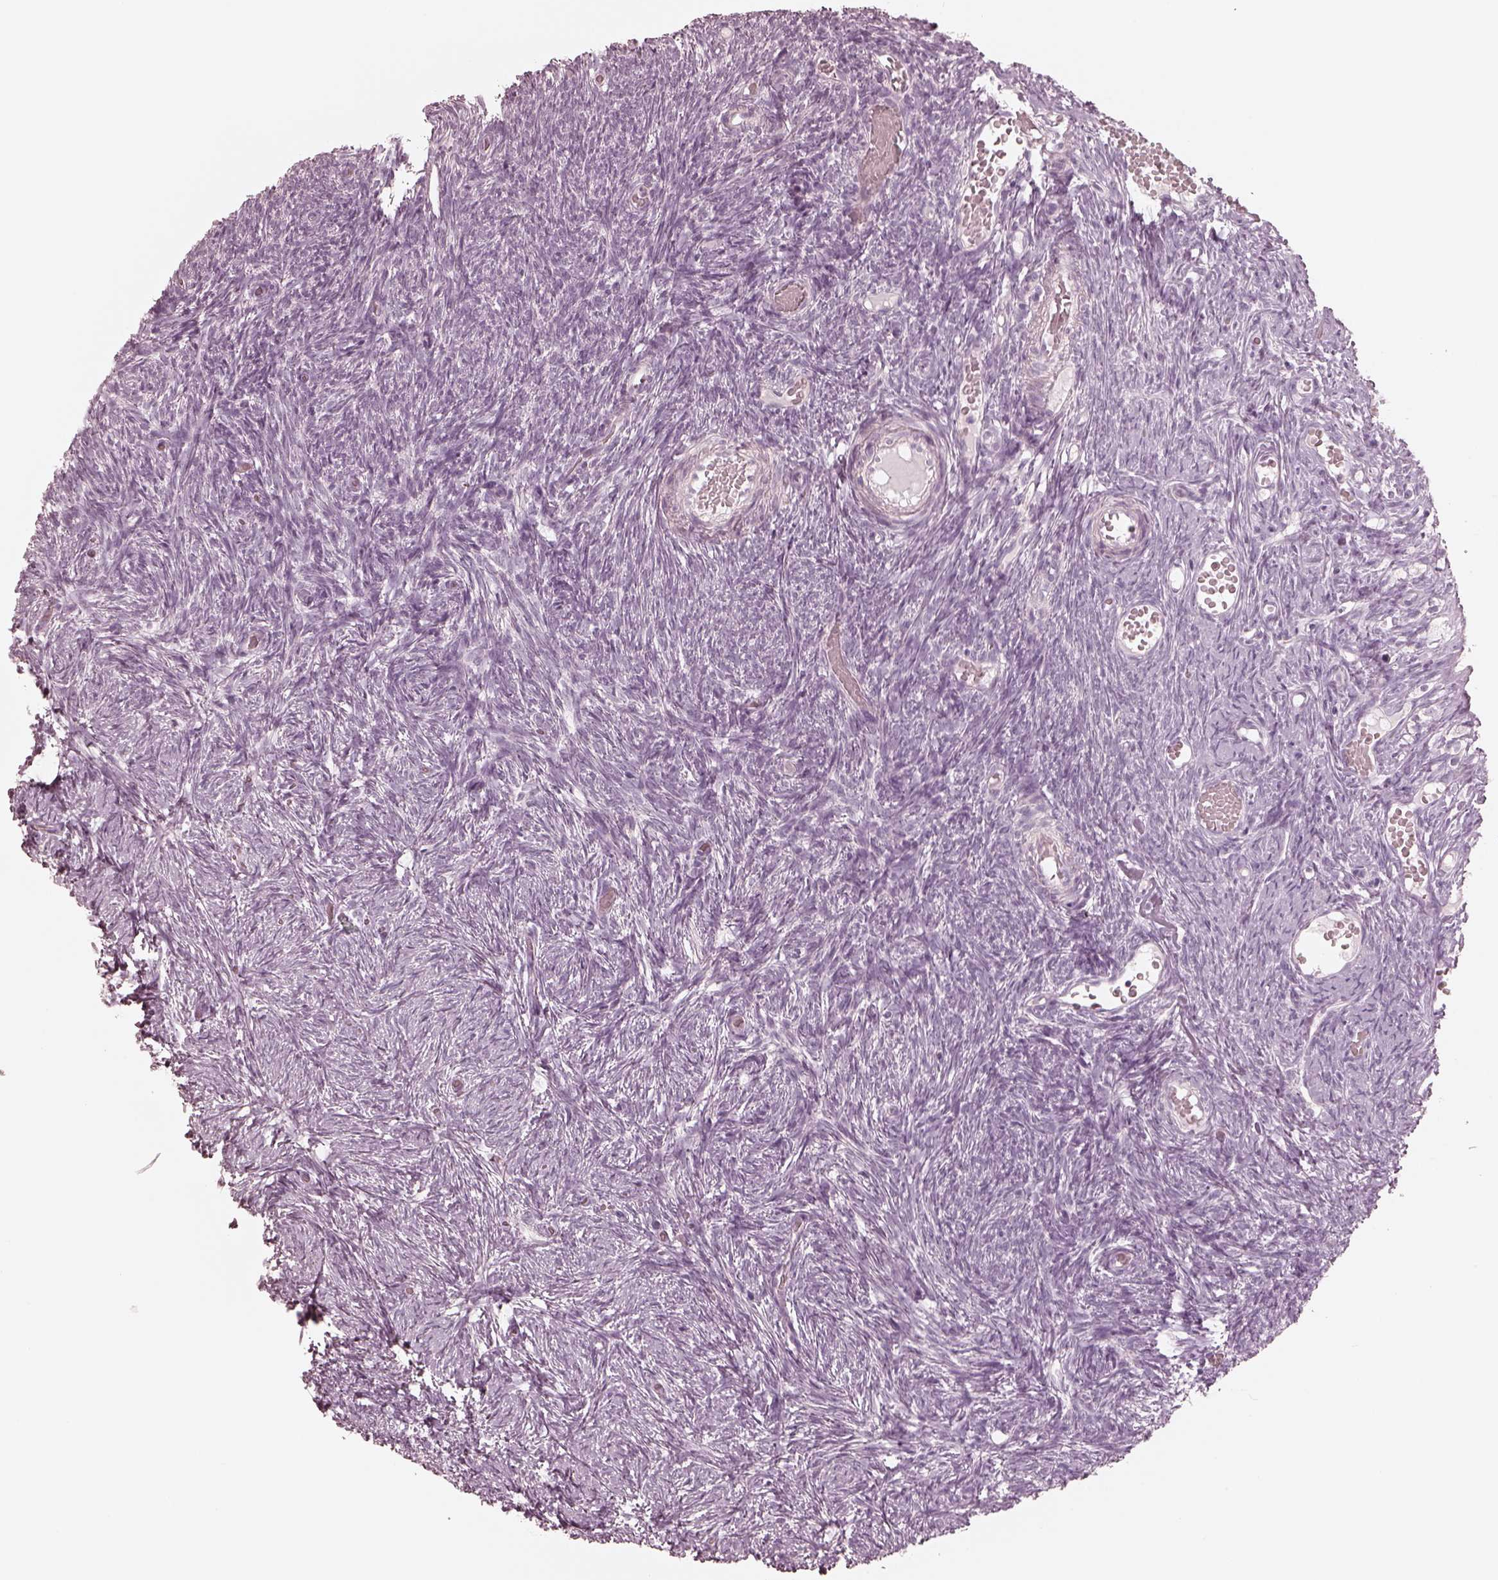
{"staining": {"intensity": "negative", "quantity": "none", "location": "none"}, "tissue": "ovary", "cell_type": "Follicle cells", "image_type": "normal", "snomed": [{"axis": "morphology", "description": "Normal tissue, NOS"}, {"axis": "topography", "description": "Ovary"}], "caption": "Protein analysis of normal ovary displays no significant positivity in follicle cells.", "gene": "CALR3", "patient": {"sex": "female", "age": 39}}